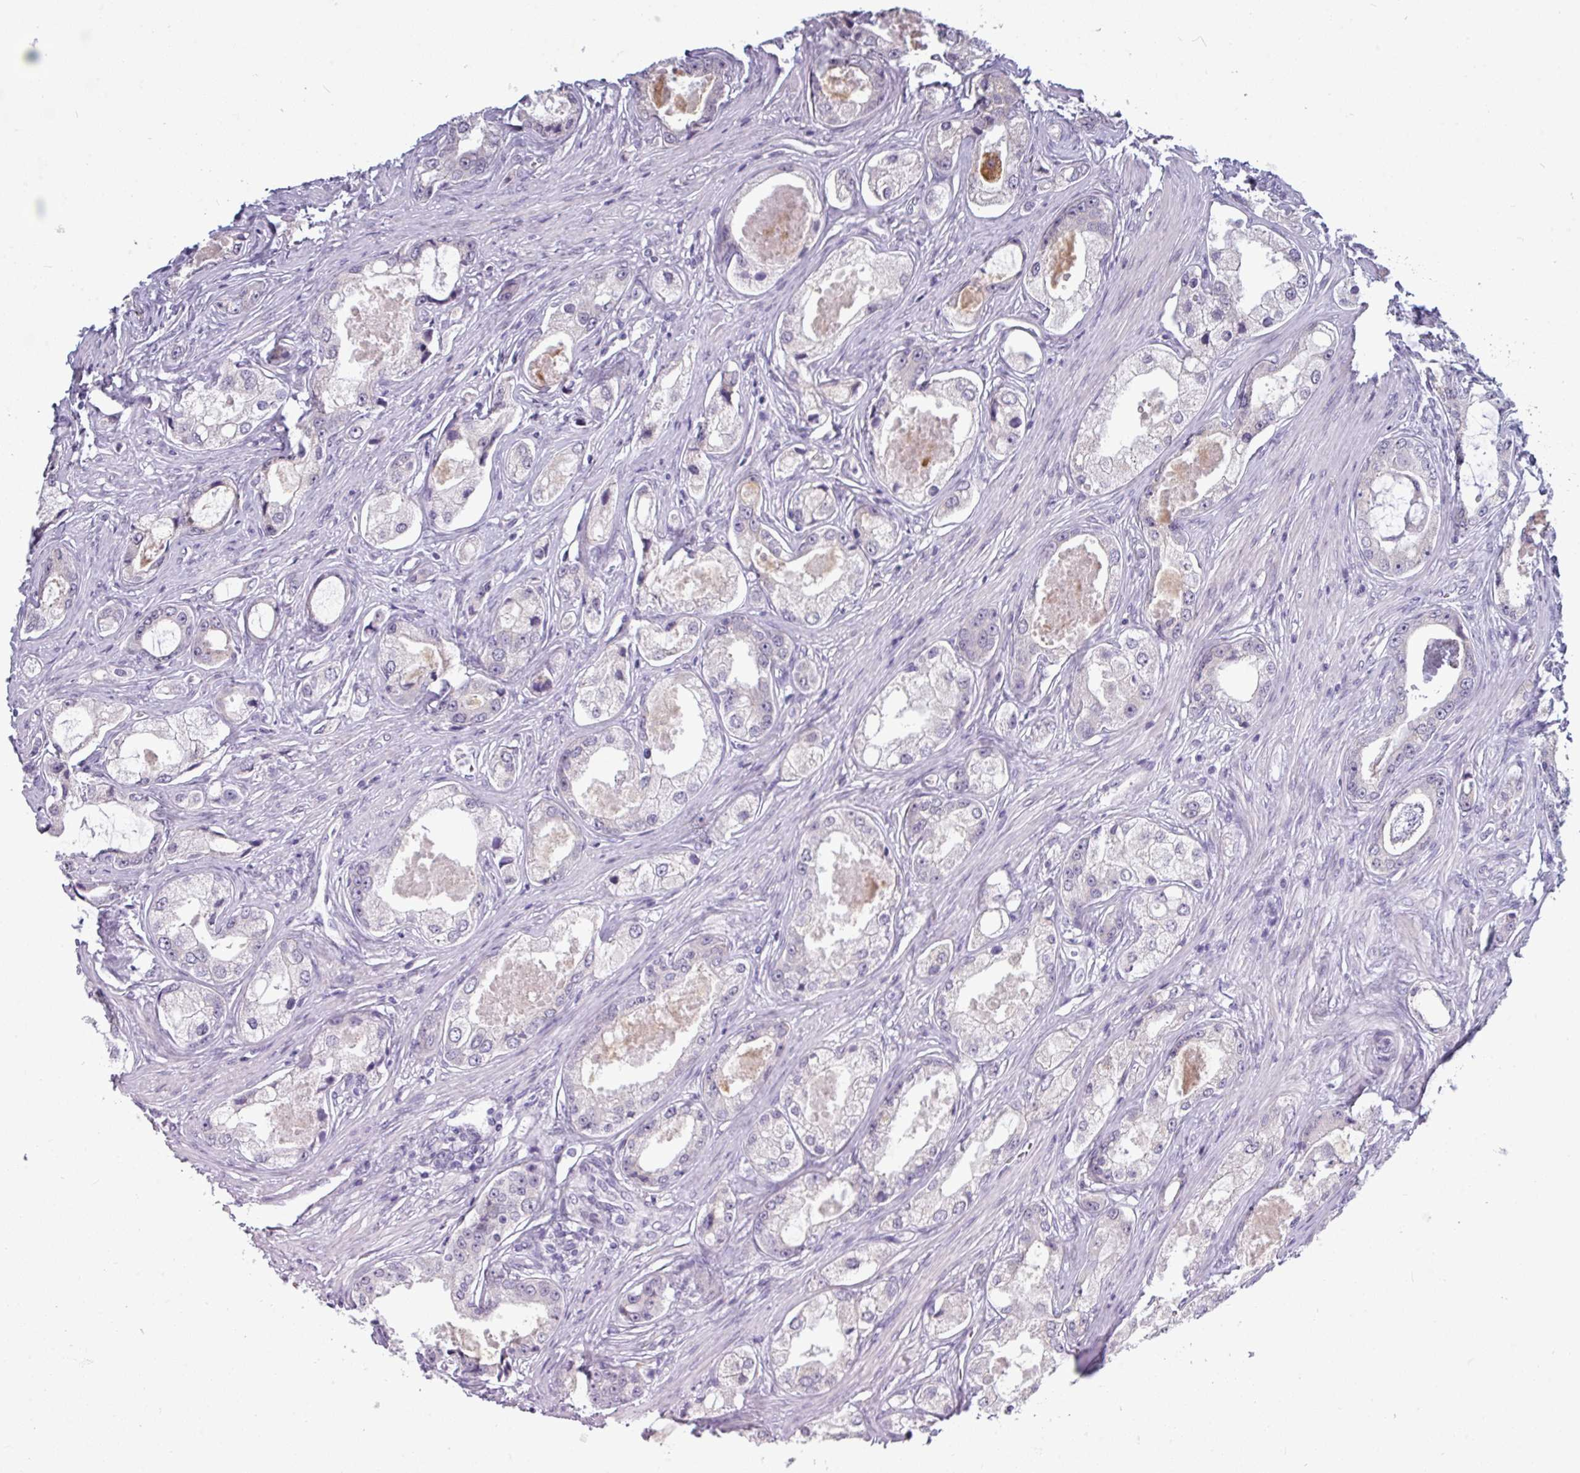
{"staining": {"intensity": "negative", "quantity": "none", "location": "none"}, "tissue": "prostate cancer", "cell_type": "Tumor cells", "image_type": "cancer", "snomed": [{"axis": "morphology", "description": "Adenocarcinoma, Low grade"}, {"axis": "topography", "description": "Prostate"}], "caption": "Immunohistochemistry photomicrograph of prostate cancer stained for a protein (brown), which demonstrates no staining in tumor cells.", "gene": "SLC26A9", "patient": {"sex": "male", "age": 68}}